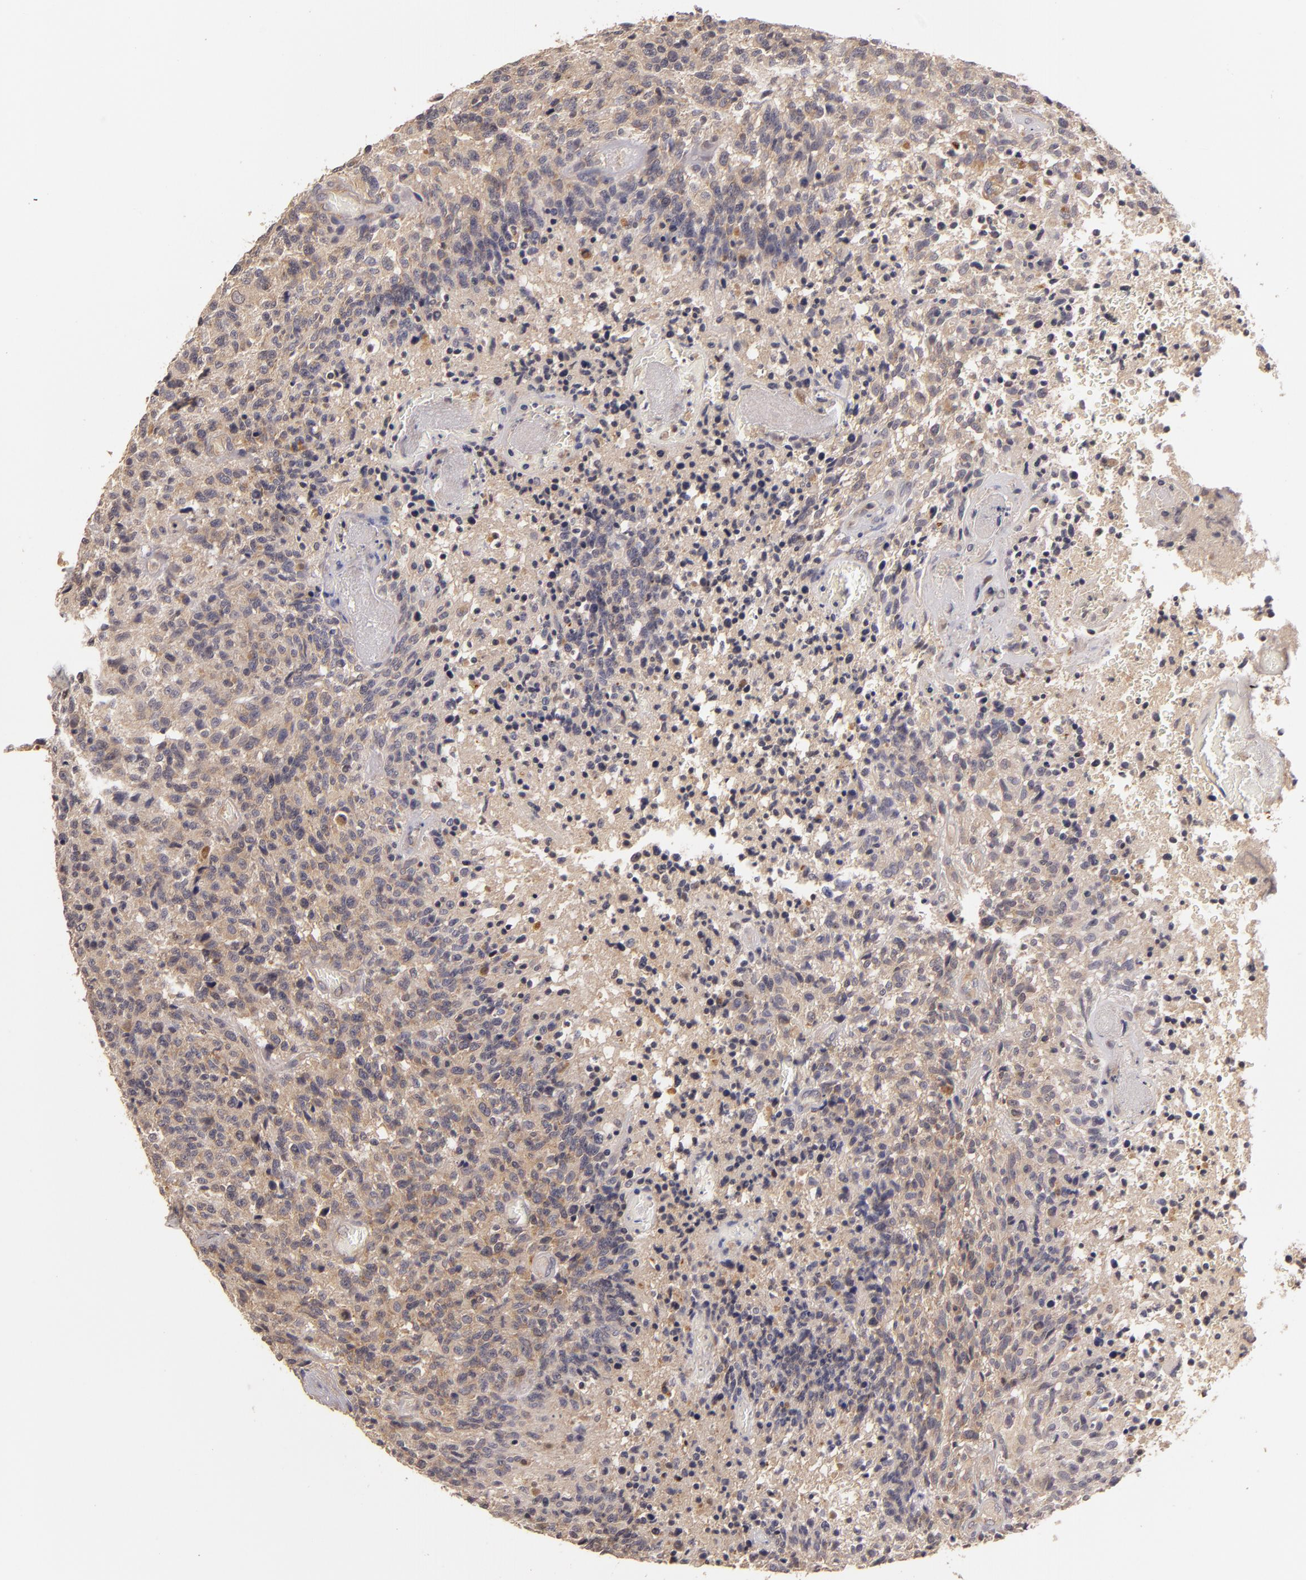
{"staining": {"intensity": "moderate", "quantity": "25%-75%", "location": "cytoplasmic/membranous"}, "tissue": "glioma", "cell_type": "Tumor cells", "image_type": "cancer", "snomed": [{"axis": "morphology", "description": "Glioma, malignant, High grade"}, {"axis": "topography", "description": "Brain"}], "caption": "The micrograph shows immunohistochemical staining of glioma. There is moderate cytoplasmic/membranous expression is present in approximately 25%-75% of tumor cells.", "gene": "UPF3B", "patient": {"sex": "male", "age": 36}}